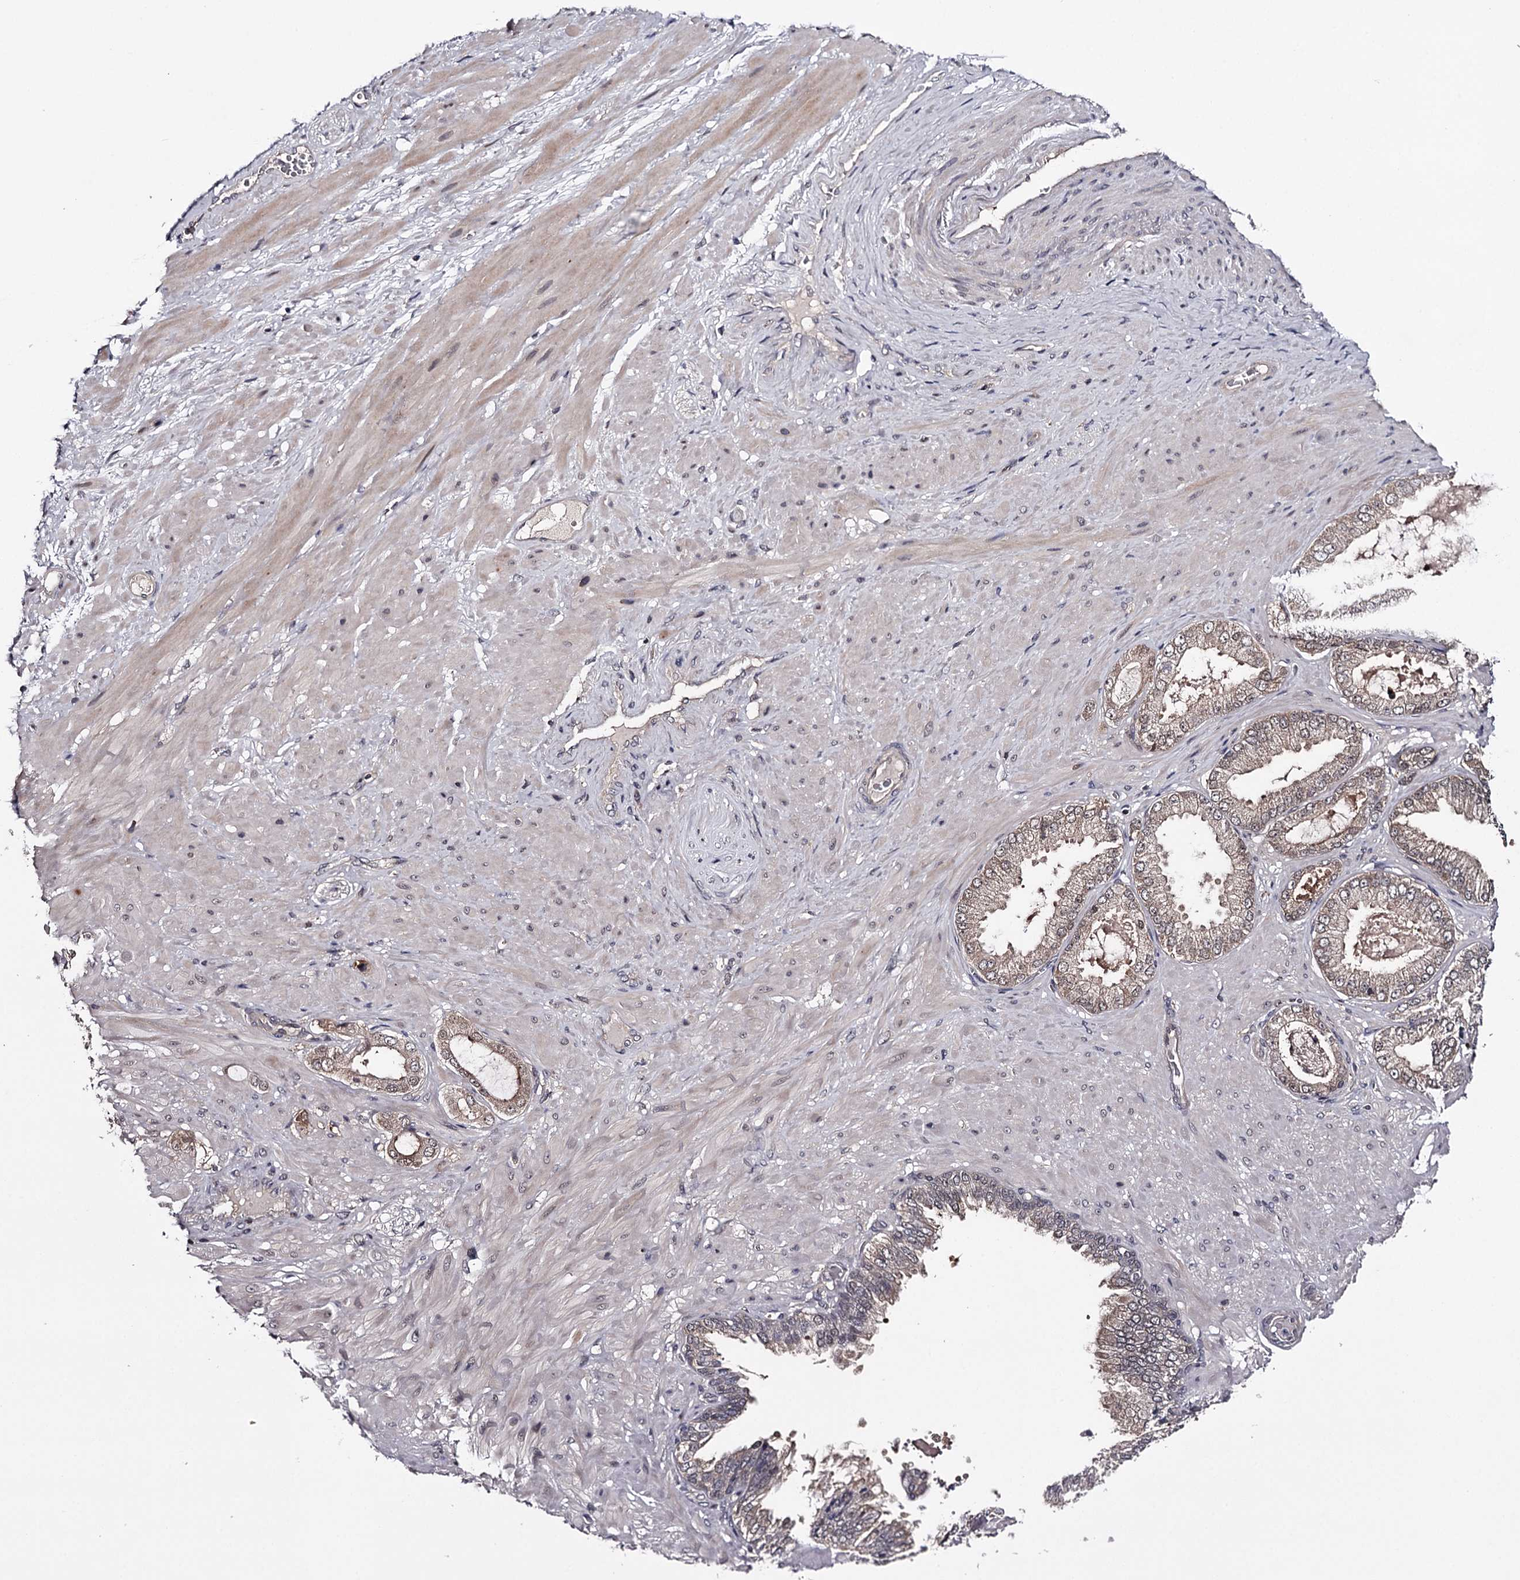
{"staining": {"intensity": "moderate", "quantity": "25%-75%", "location": "cytoplasmic/membranous,nuclear"}, "tissue": "adipose tissue", "cell_type": "Adipocytes", "image_type": "normal", "snomed": [{"axis": "morphology", "description": "Normal tissue, NOS"}, {"axis": "morphology", "description": "Adenocarcinoma, Low grade"}, {"axis": "topography", "description": "Prostate"}, {"axis": "topography", "description": "Peripheral nerve tissue"}], "caption": "Immunohistochemistry (DAB) staining of normal human adipose tissue demonstrates moderate cytoplasmic/membranous,nuclear protein positivity in approximately 25%-75% of adipocytes.", "gene": "GTSF1", "patient": {"sex": "male", "age": 63}}